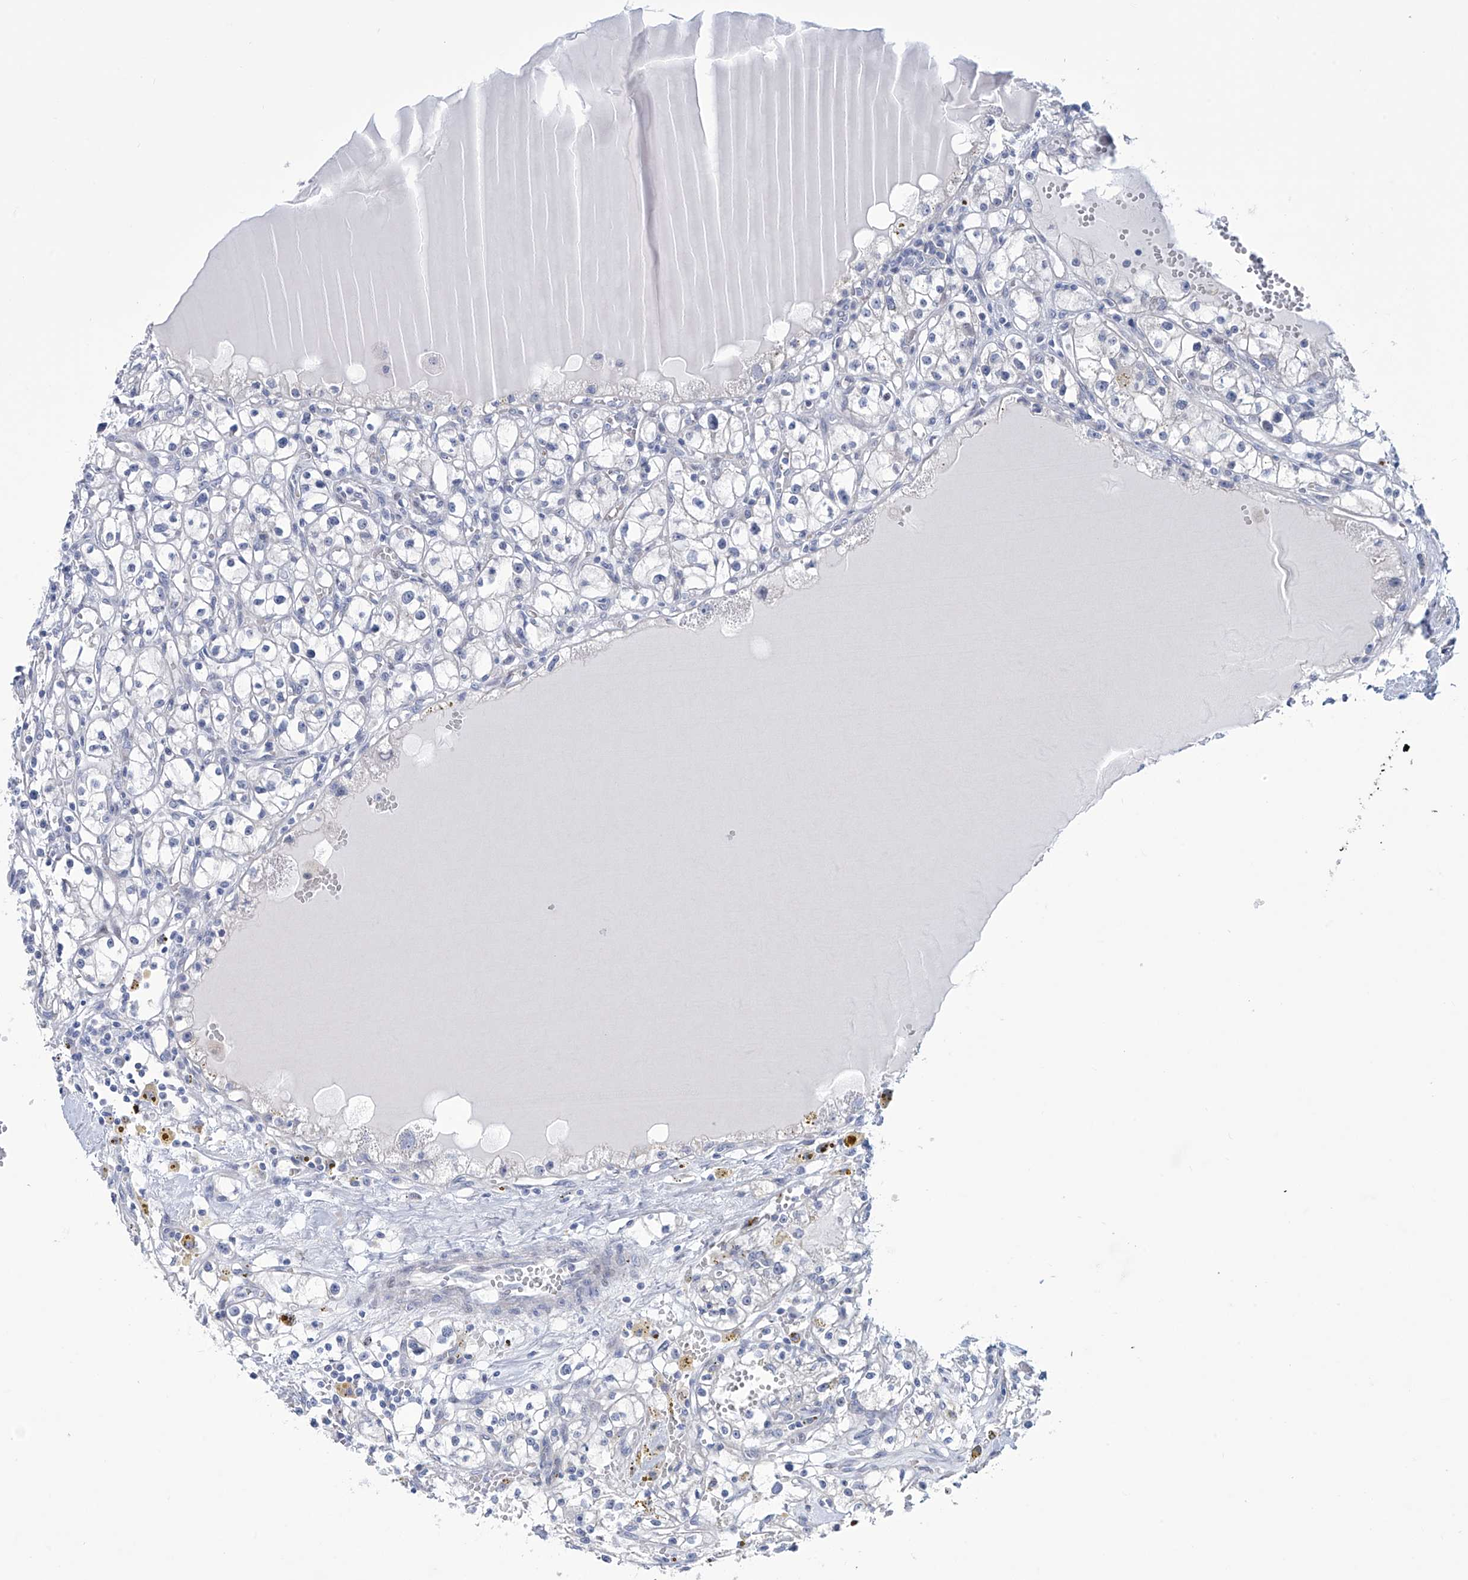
{"staining": {"intensity": "negative", "quantity": "none", "location": "none"}, "tissue": "renal cancer", "cell_type": "Tumor cells", "image_type": "cancer", "snomed": [{"axis": "morphology", "description": "Adenocarcinoma, NOS"}, {"axis": "topography", "description": "Kidney"}], "caption": "The immunohistochemistry image has no significant positivity in tumor cells of renal cancer (adenocarcinoma) tissue.", "gene": "TRIM60", "patient": {"sex": "male", "age": 56}}